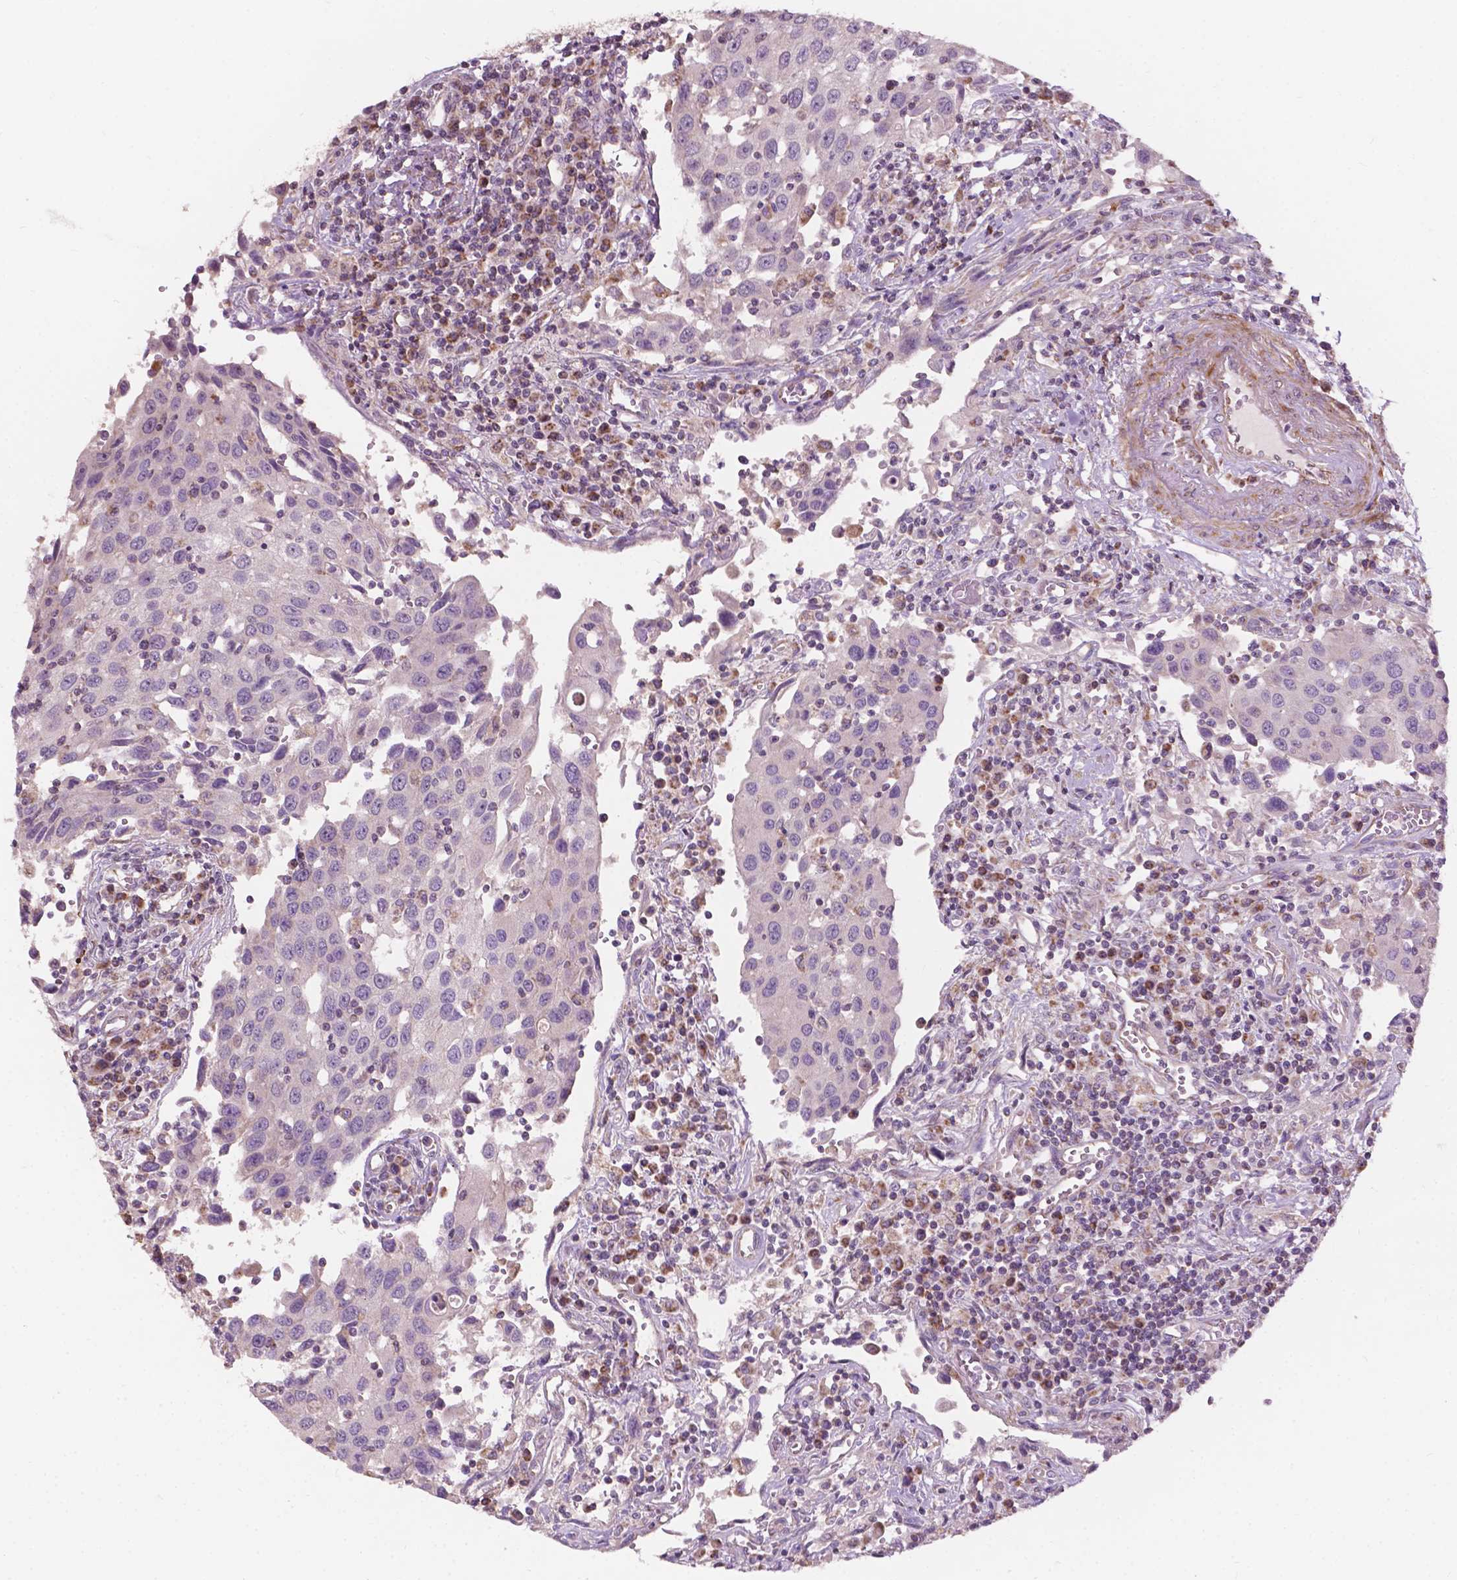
{"staining": {"intensity": "negative", "quantity": "none", "location": "none"}, "tissue": "urothelial cancer", "cell_type": "Tumor cells", "image_type": "cancer", "snomed": [{"axis": "morphology", "description": "Urothelial carcinoma, High grade"}, {"axis": "topography", "description": "Urinary bladder"}], "caption": "An IHC image of urothelial cancer is shown. There is no staining in tumor cells of urothelial cancer. (DAB IHC with hematoxylin counter stain).", "gene": "NDUFA10", "patient": {"sex": "female", "age": 85}}